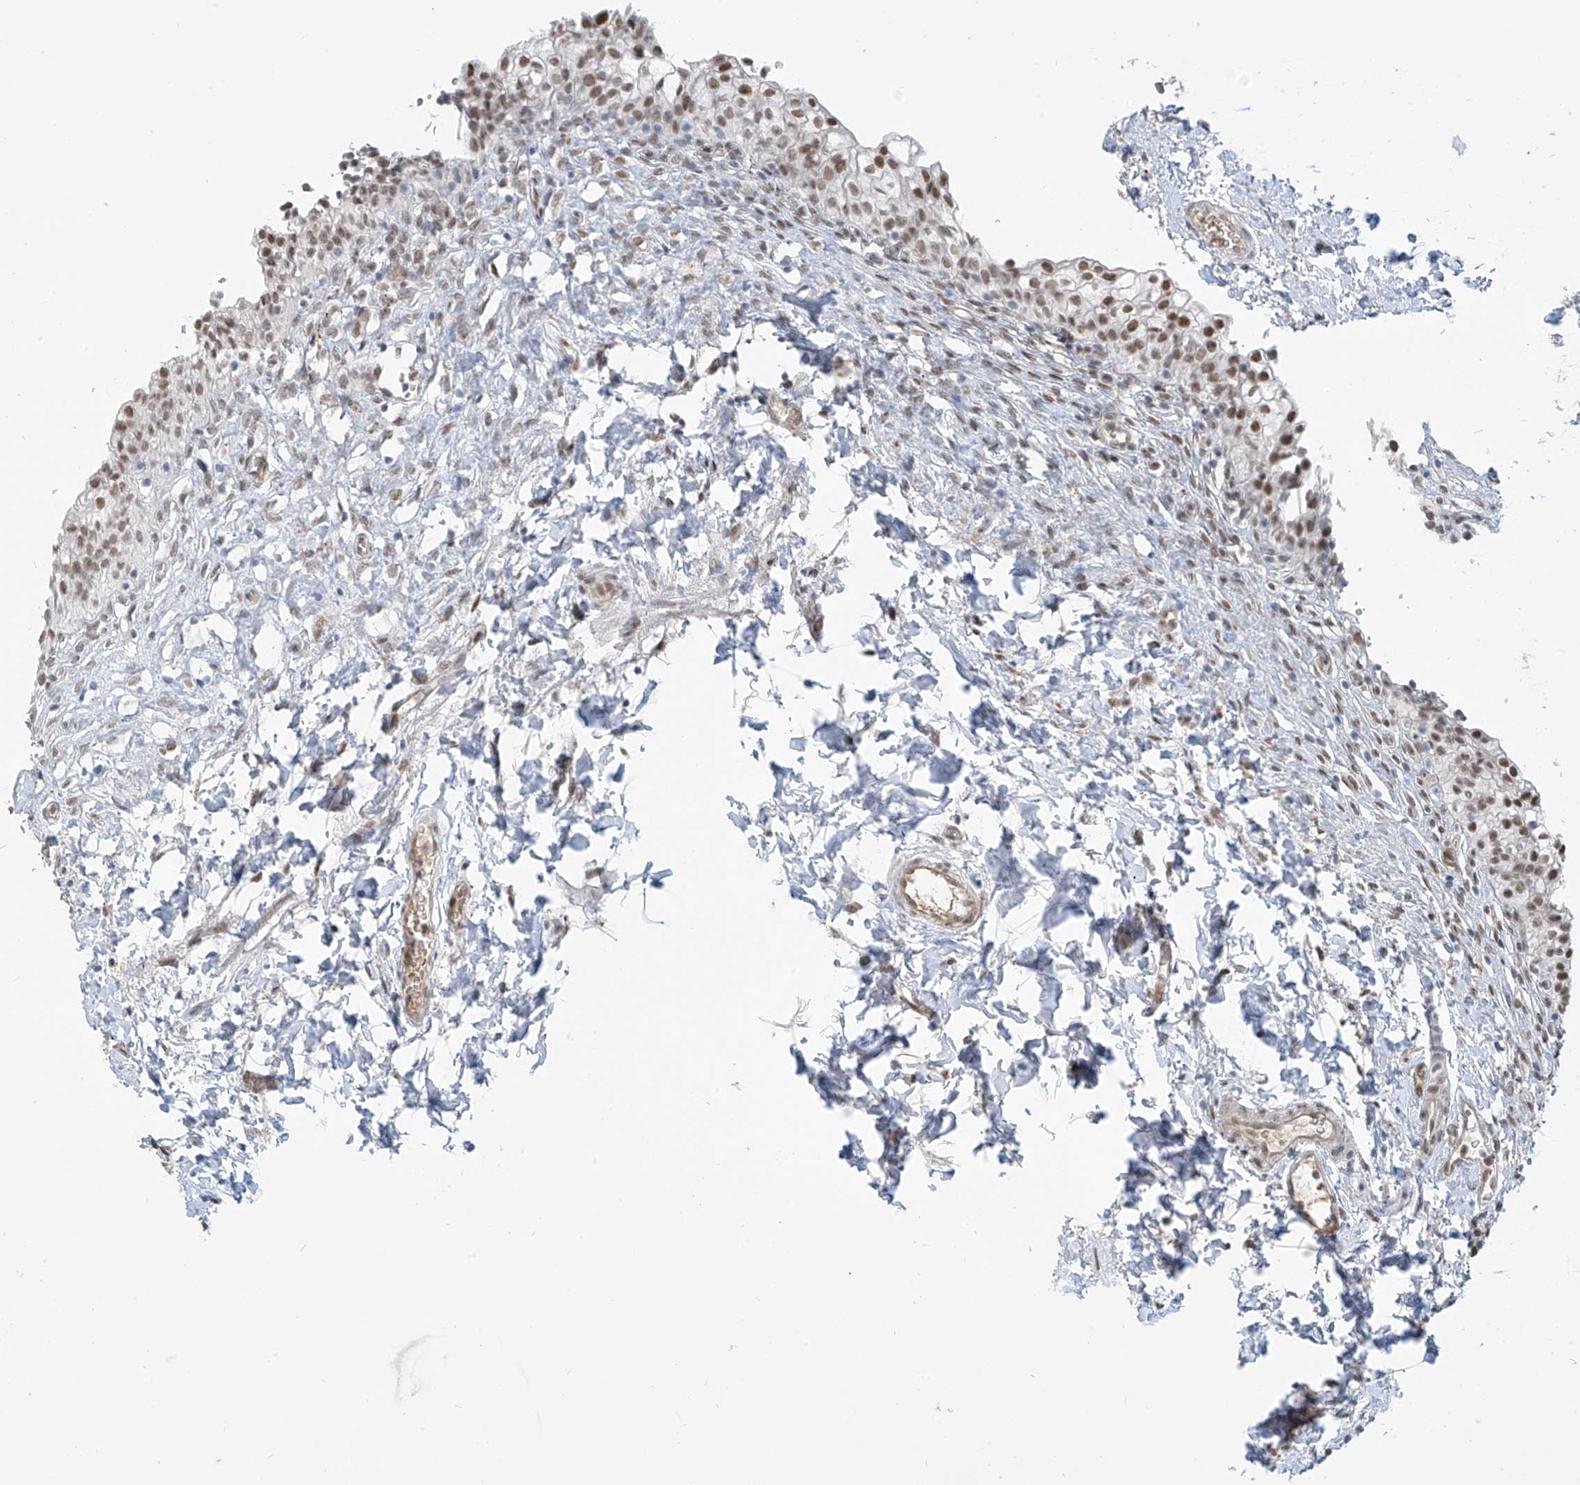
{"staining": {"intensity": "moderate", "quantity": ">75%", "location": "nuclear"}, "tissue": "urinary bladder", "cell_type": "Urothelial cells", "image_type": "normal", "snomed": [{"axis": "morphology", "description": "Normal tissue, NOS"}, {"axis": "topography", "description": "Urinary bladder"}], "caption": "Urothelial cells show medium levels of moderate nuclear expression in about >75% of cells in normal urinary bladder.", "gene": "MCM9", "patient": {"sex": "male", "age": 55}}